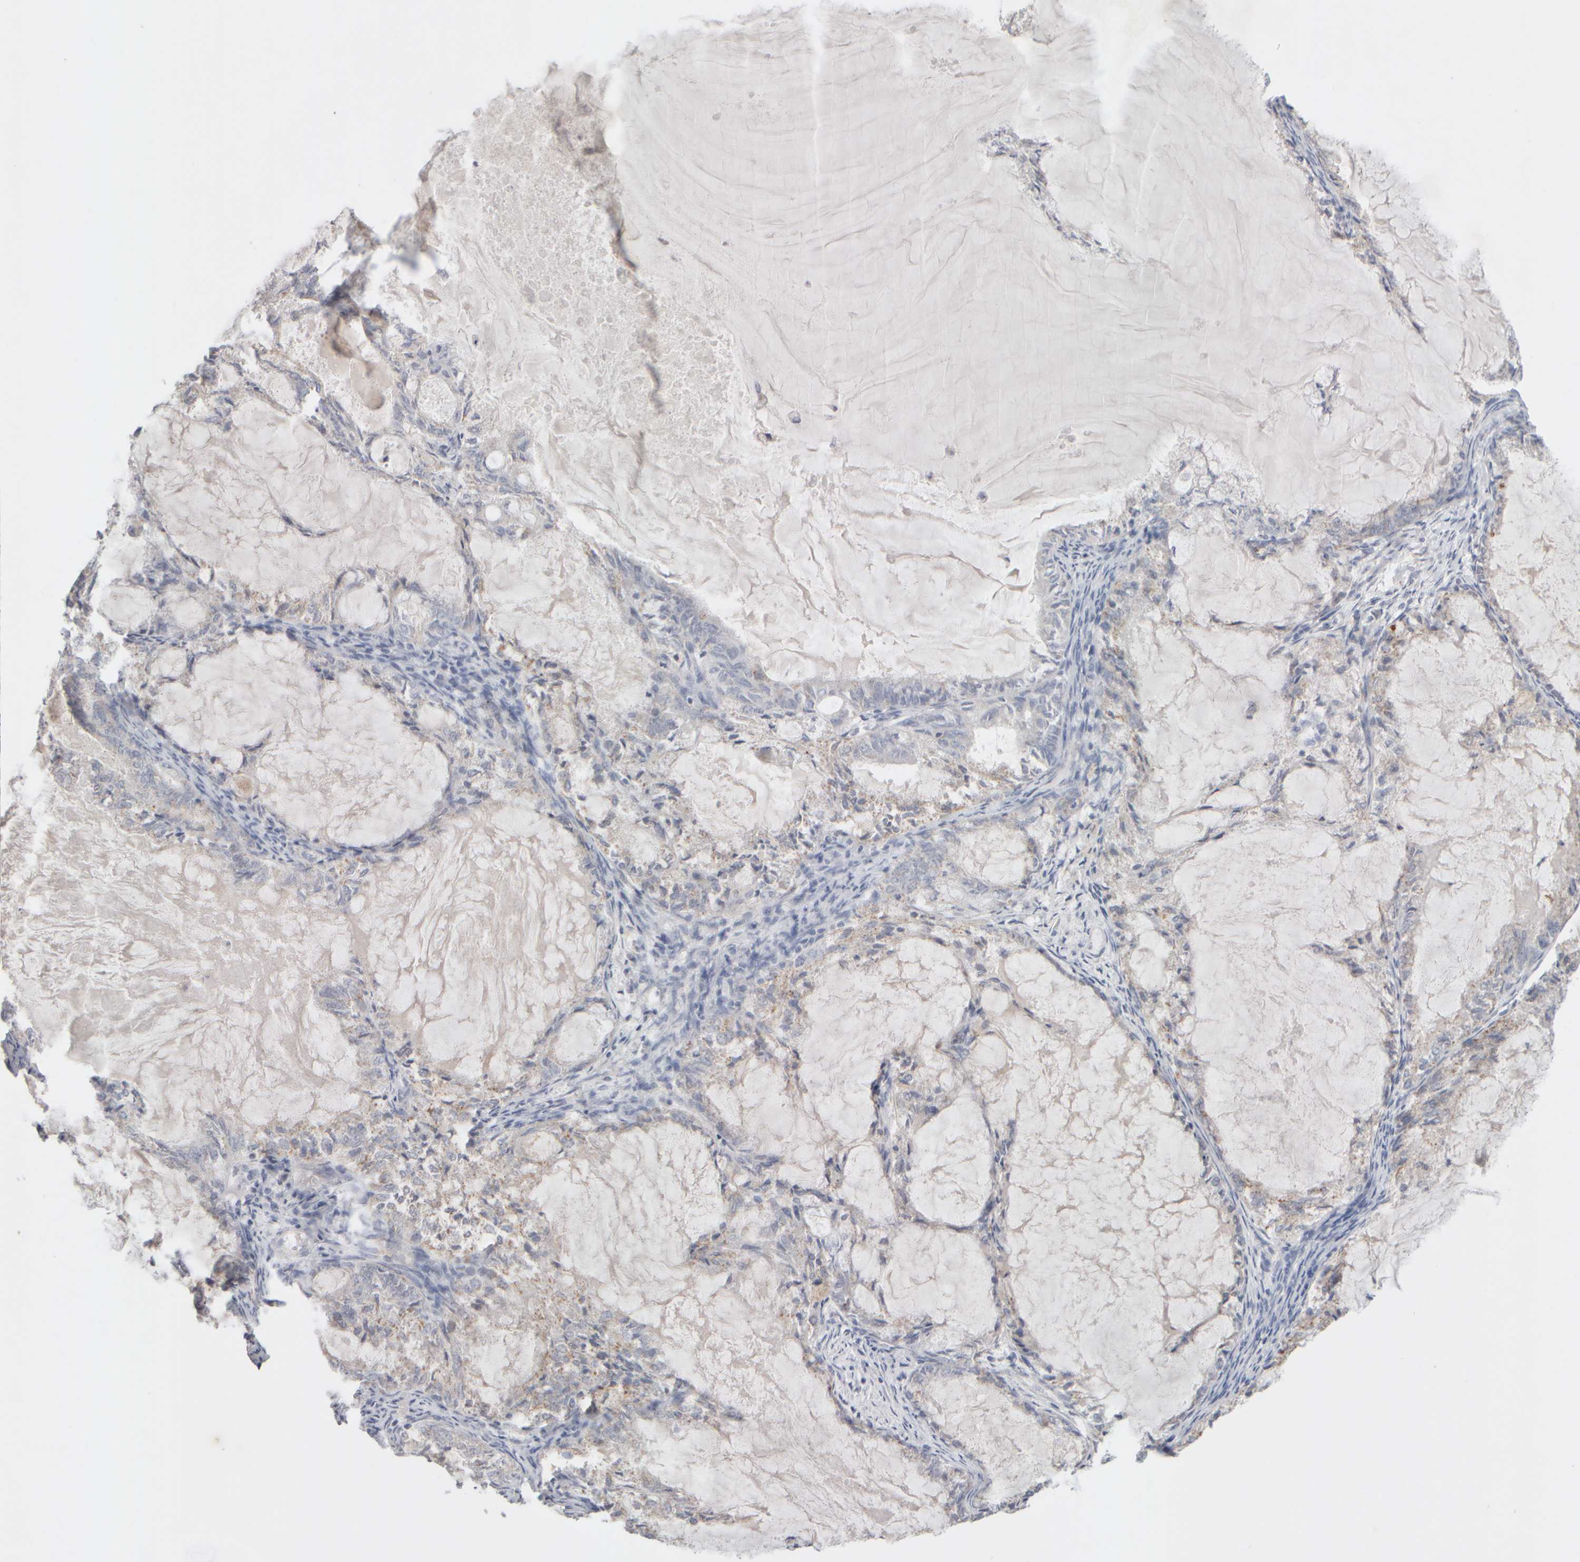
{"staining": {"intensity": "negative", "quantity": "none", "location": "none"}, "tissue": "endometrial cancer", "cell_type": "Tumor cells", "image_type": "cancer", "snomed": [{"axis": "morphology", "description": "Adenocarcinoma, NOS"}, {"axis": "topography", "description": "Endometrium"}], "caption": "Immunohistochemical staining of human endometrial cancer (adenocarcinoma) displays no significant positivity in tumor cells.", "gene": "ZNF112", "patient": {"sex": "female", "age": 86}}